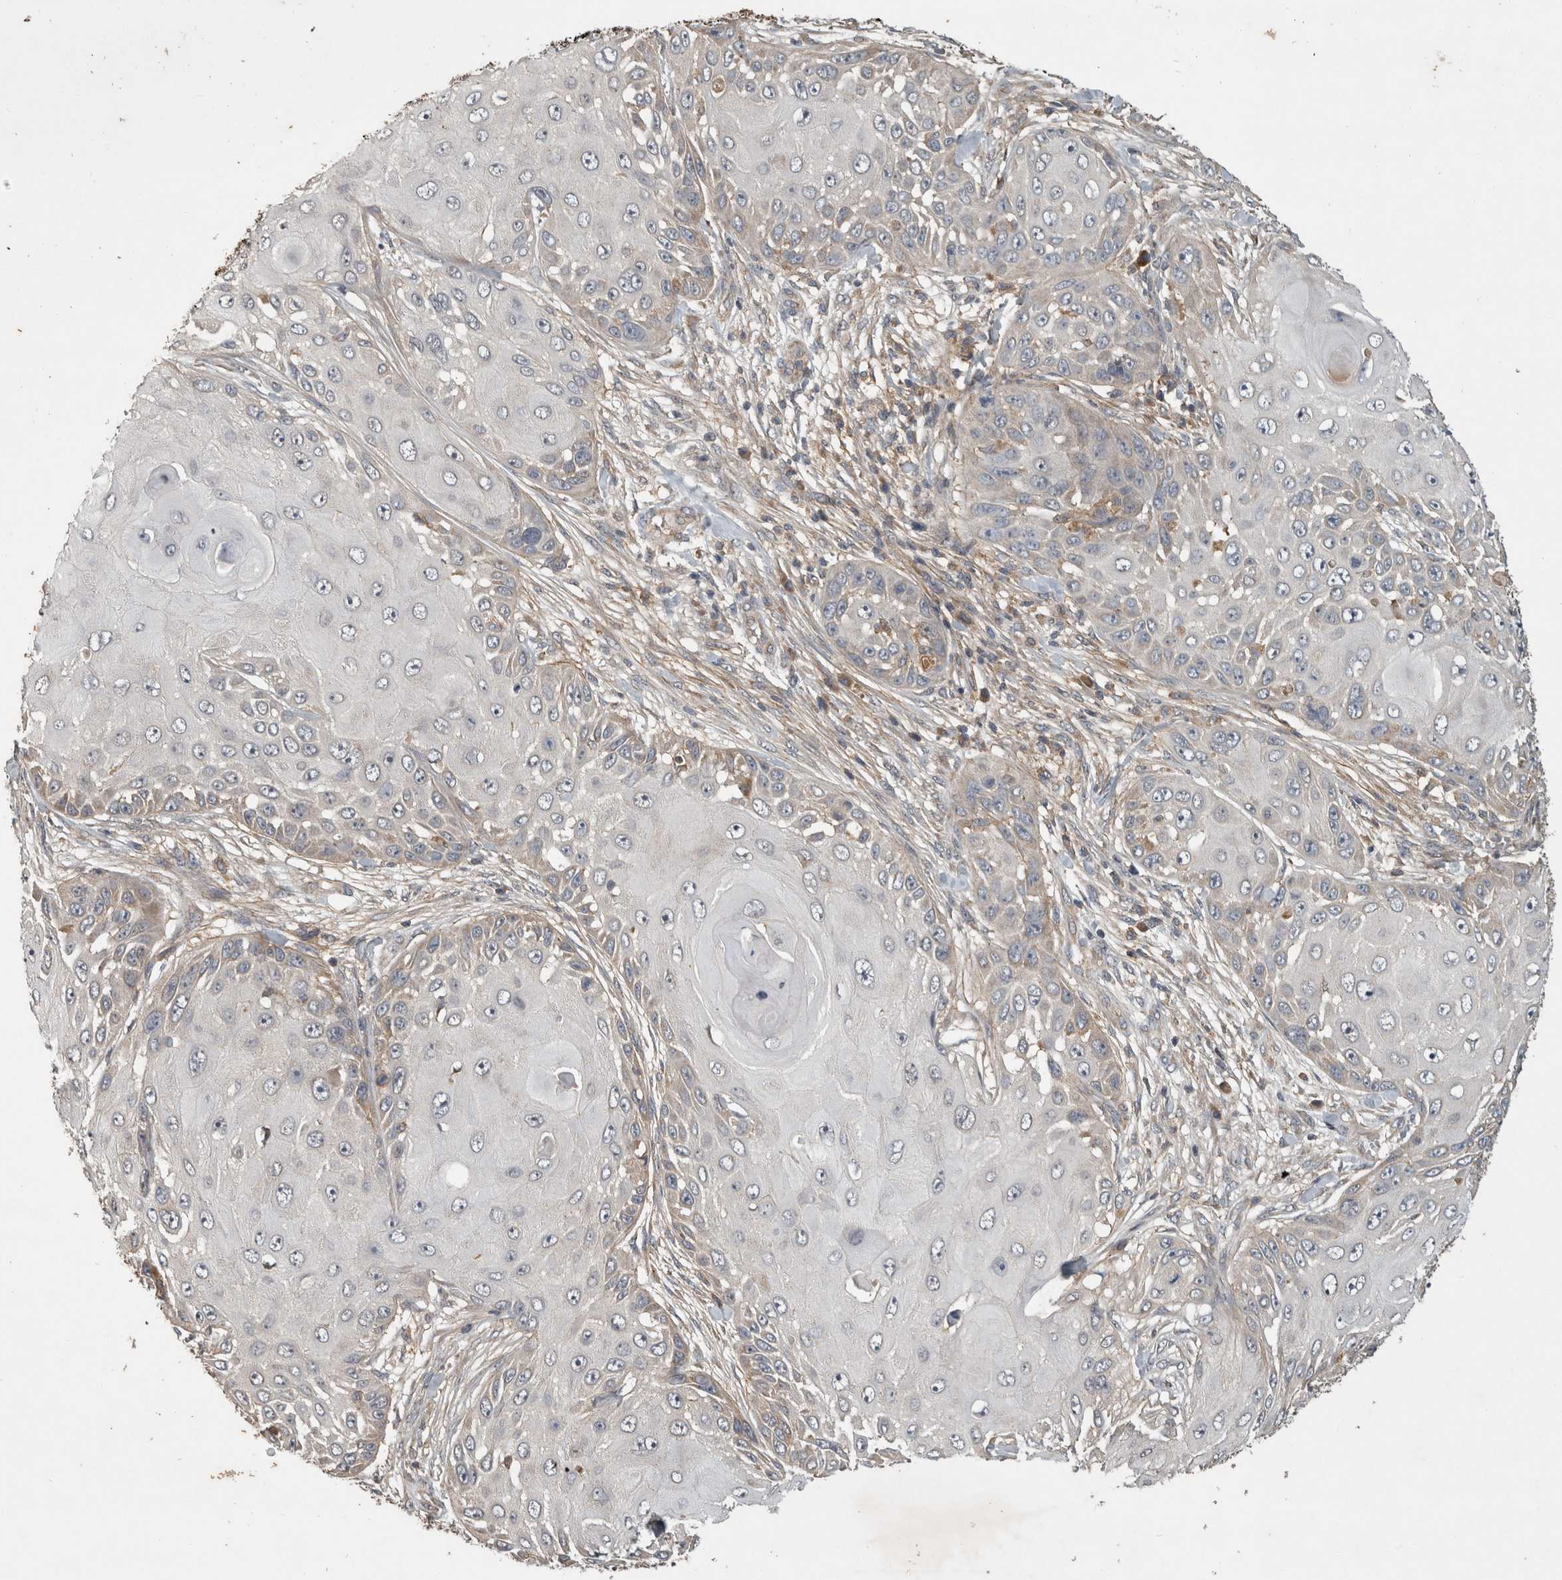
{"staining": {"intensity": "weak", "quantity": "<25%", "location": "cytoplasmic/membranous"}, "tissue": "skin cancer", "cell_type": "Tumor cells", "image_type": "cancer", "snomed": [{"axis": "morphology", "description": "Squamous cell carcinoma, NOS"}, {"axis": "topography", "description": "Skin"}], "caption": "Immunohistochemistry histopathology image of neoplastic tissue: human squamous cell carcinoma (skin) stained with DAB (3,3'-diaminobenzidine) displays no significant protein positivity in tumor cells.", "gene": "TRMT61B", "patient": {"sex": "female", "age": 44}}